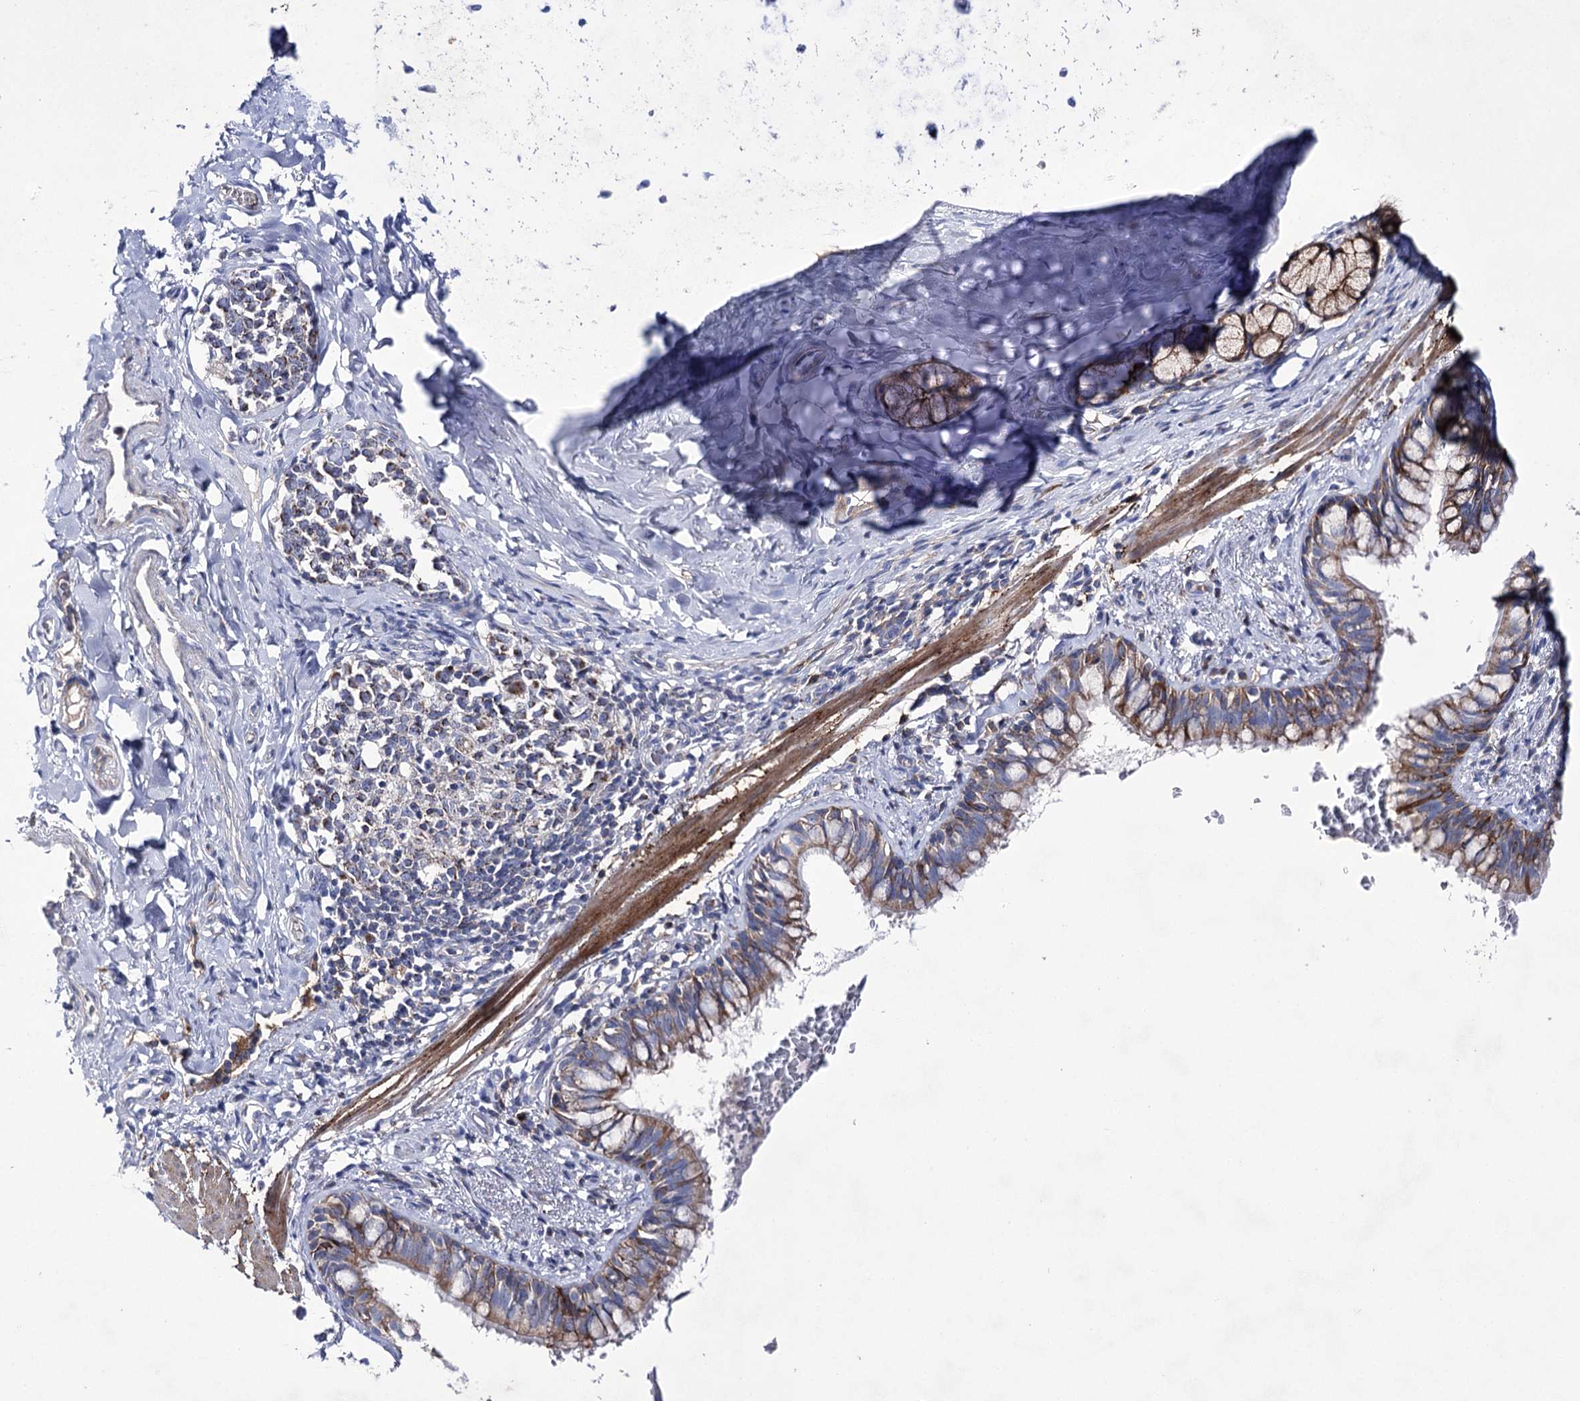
{"staining": {"intensity": "moderate", "quantity": ">75%", "location": "cytoplasmic/membranous"}, "tissue": "bronchus", "cell_type": "Respiratory epithelial cells", "image_type": "normal", "snomed": [{"axis": "morphology", "description": "Normal tissue, NOS"}, {"axis": "topography", "description": "Cartilage tissue"}, {"axis": "topography", "description": "Bronchus"}], "caption": "Immunohistochemistry micrograph of normal bronchus: bronchus stained using immunohistochemistry (IHC) shows medium levels of moderate protein expression localized specifically in the cytoplasmic/membranous of respiratory epithelial cells, appearing as a cytoplasmic/membranous brown color.", "gene": "COX15", "patient": {"sex": "female", "age": 36}}